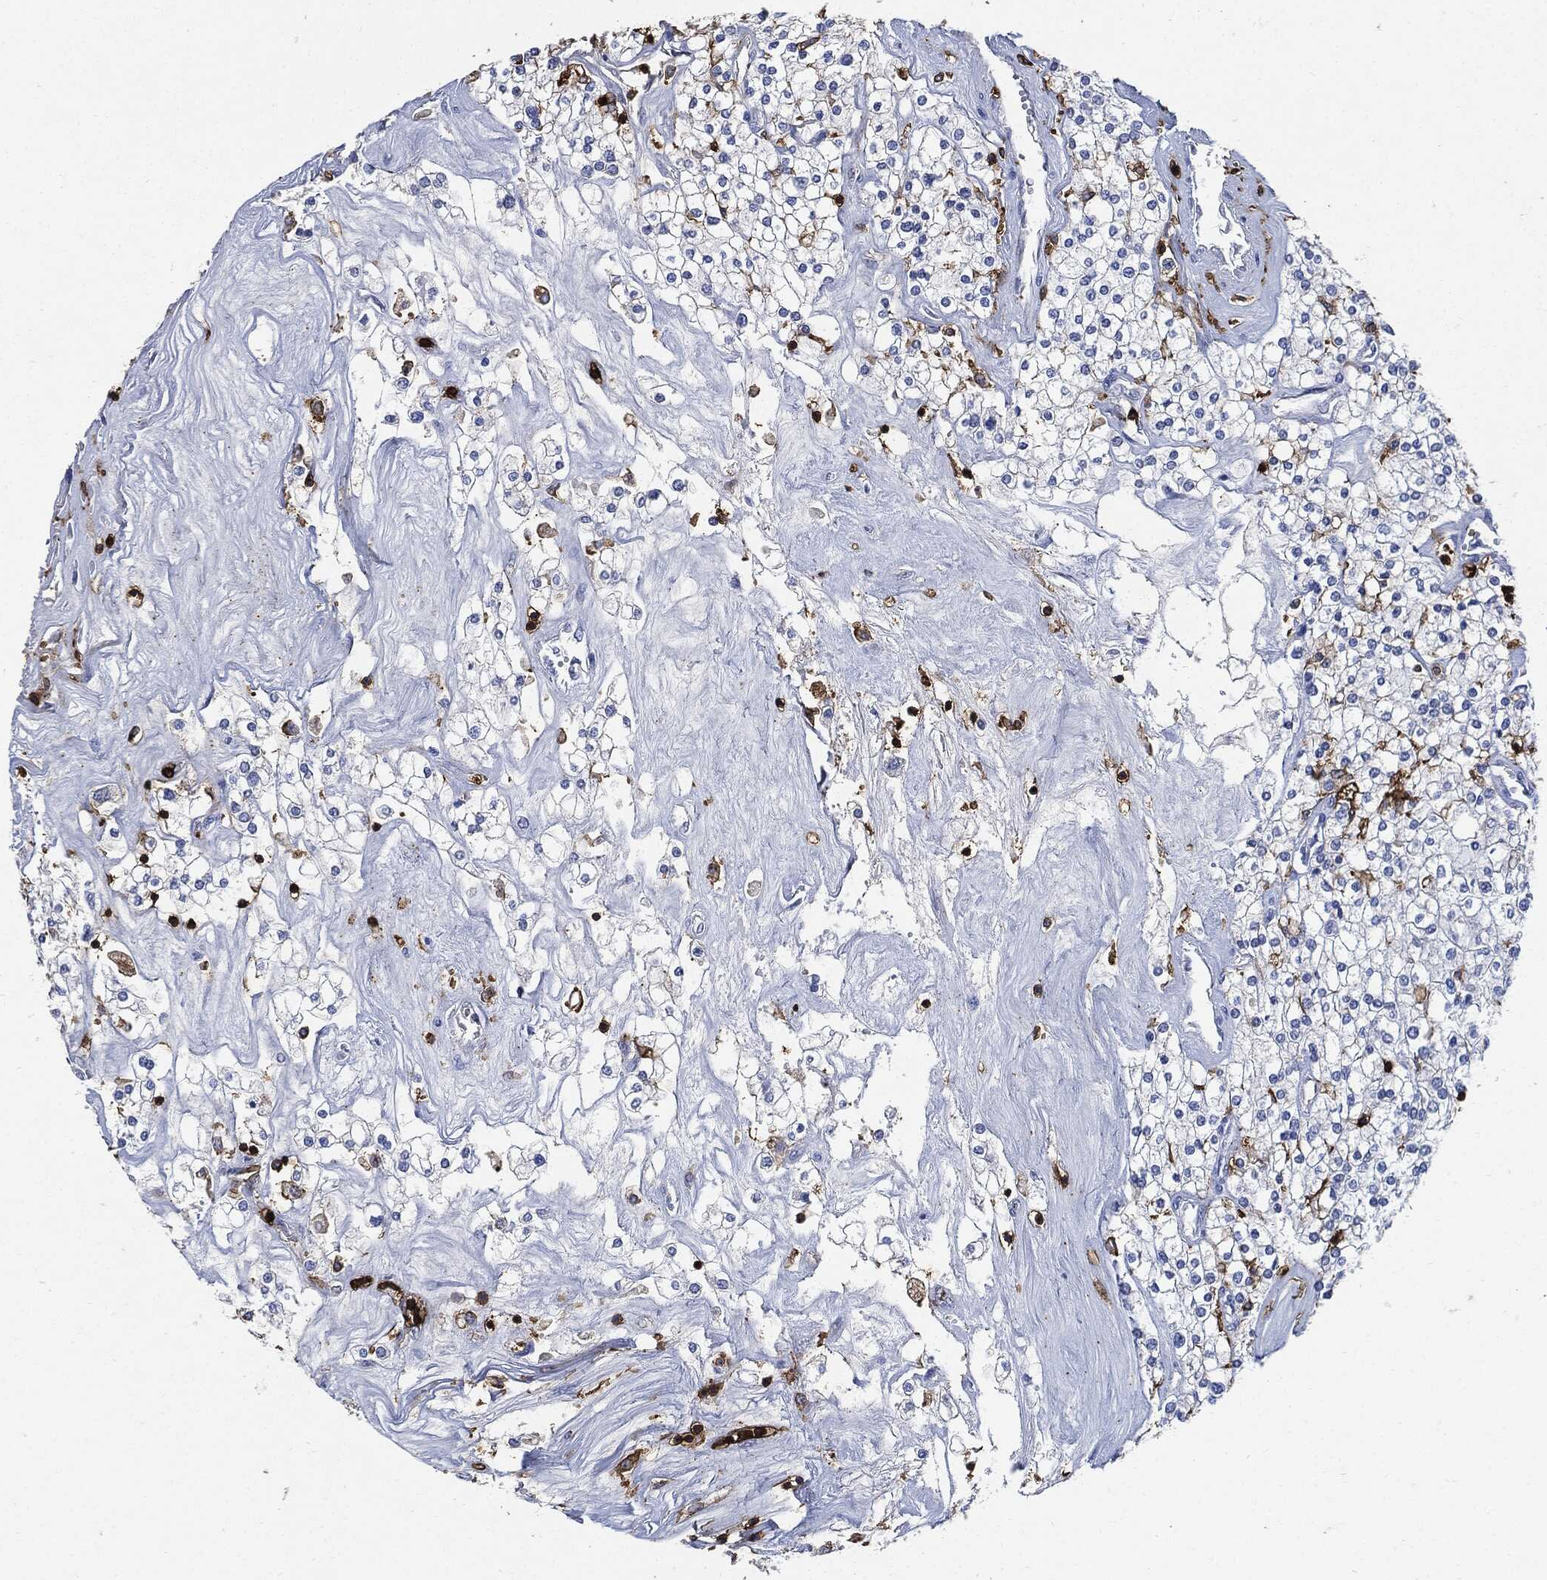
{"staining": {"intensity": "negative", "quantity": "none", "location": "none"}, "tissue": "renal cancer", "cell_type": "Tumor cells", "image_type": "cancer", "snomed": [{"axis": "morphology", "description": "Adenocarcinoma, NOS"}, {"axis": "topography", "description": "Kidney"}], "caption": "IHC micrograph of adenocarcinoma (renal) stained for a protein (brown), which exhibits no expression in tumor cells. The staining is performed using DAB brown chromogen with nuclei counter-stained in using hematoxylin.", "gene": "PTPRC", "patient": {"sex": "male", "age": 80}}